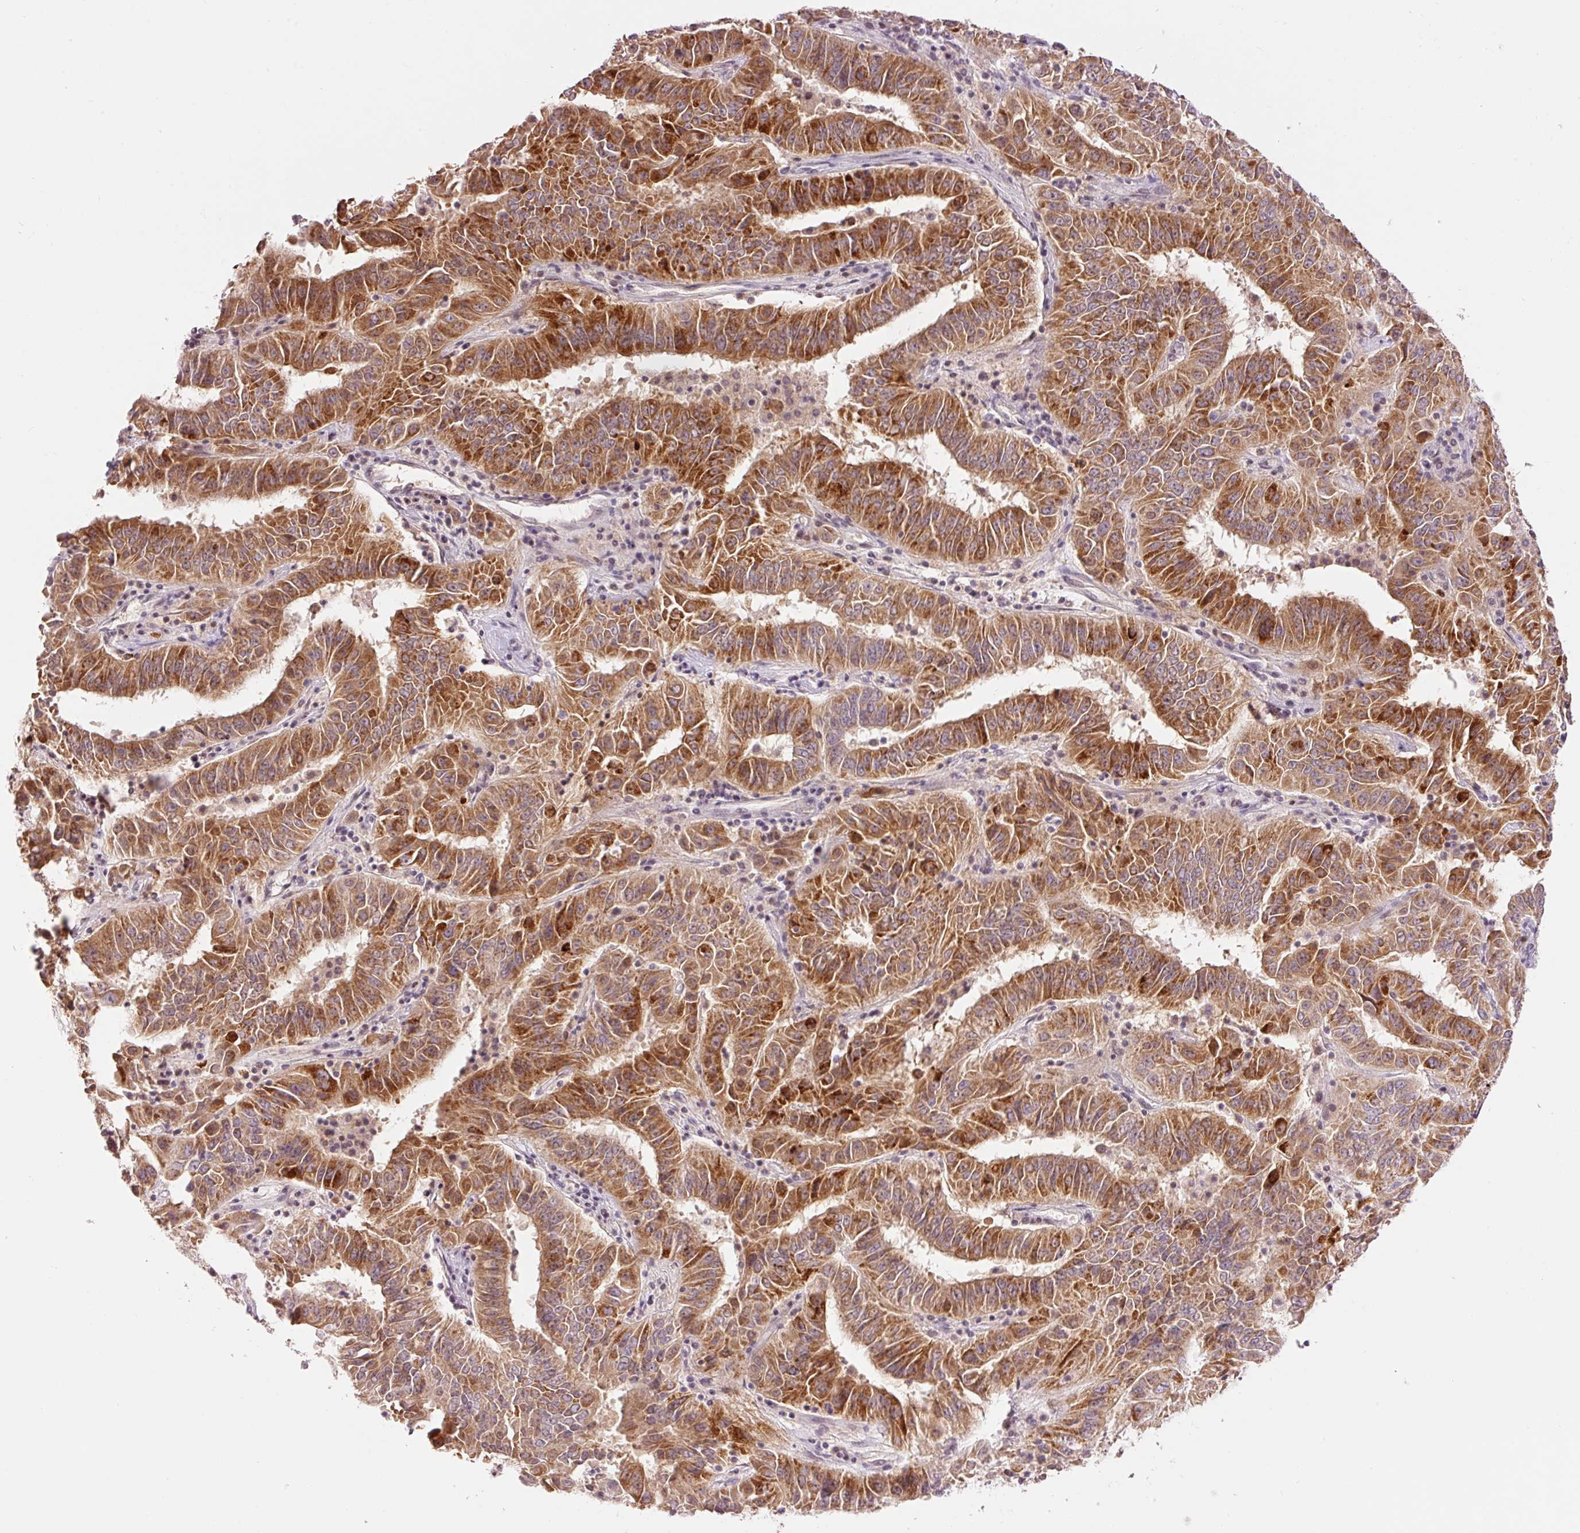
{"staining": {"intensity": "strong", "quantity": ">75%", "location": "cytoplasmic/membranous"}, "tissue": "pancreatic cancer", "cell_type": "Tumor cells", "image_type": "cancer", "snomed": [{"axis": "morphology", "description": "Adenocarcinoma, NOS"}, {"axis": "topography", "description": "Pancreas"}], "caption": "Protein expression analysis of human adenocarcinoma (pancreatic) reveals strong cytoplasmic/membranous staining in approximately >75% of tumor cells. Using DAB (brown) and hematoxylin (blue) stains, captured at high magnification using brightfield microscopy.", "gene": "ABHD11", "patient": {"sex": "male", "age": 63}}